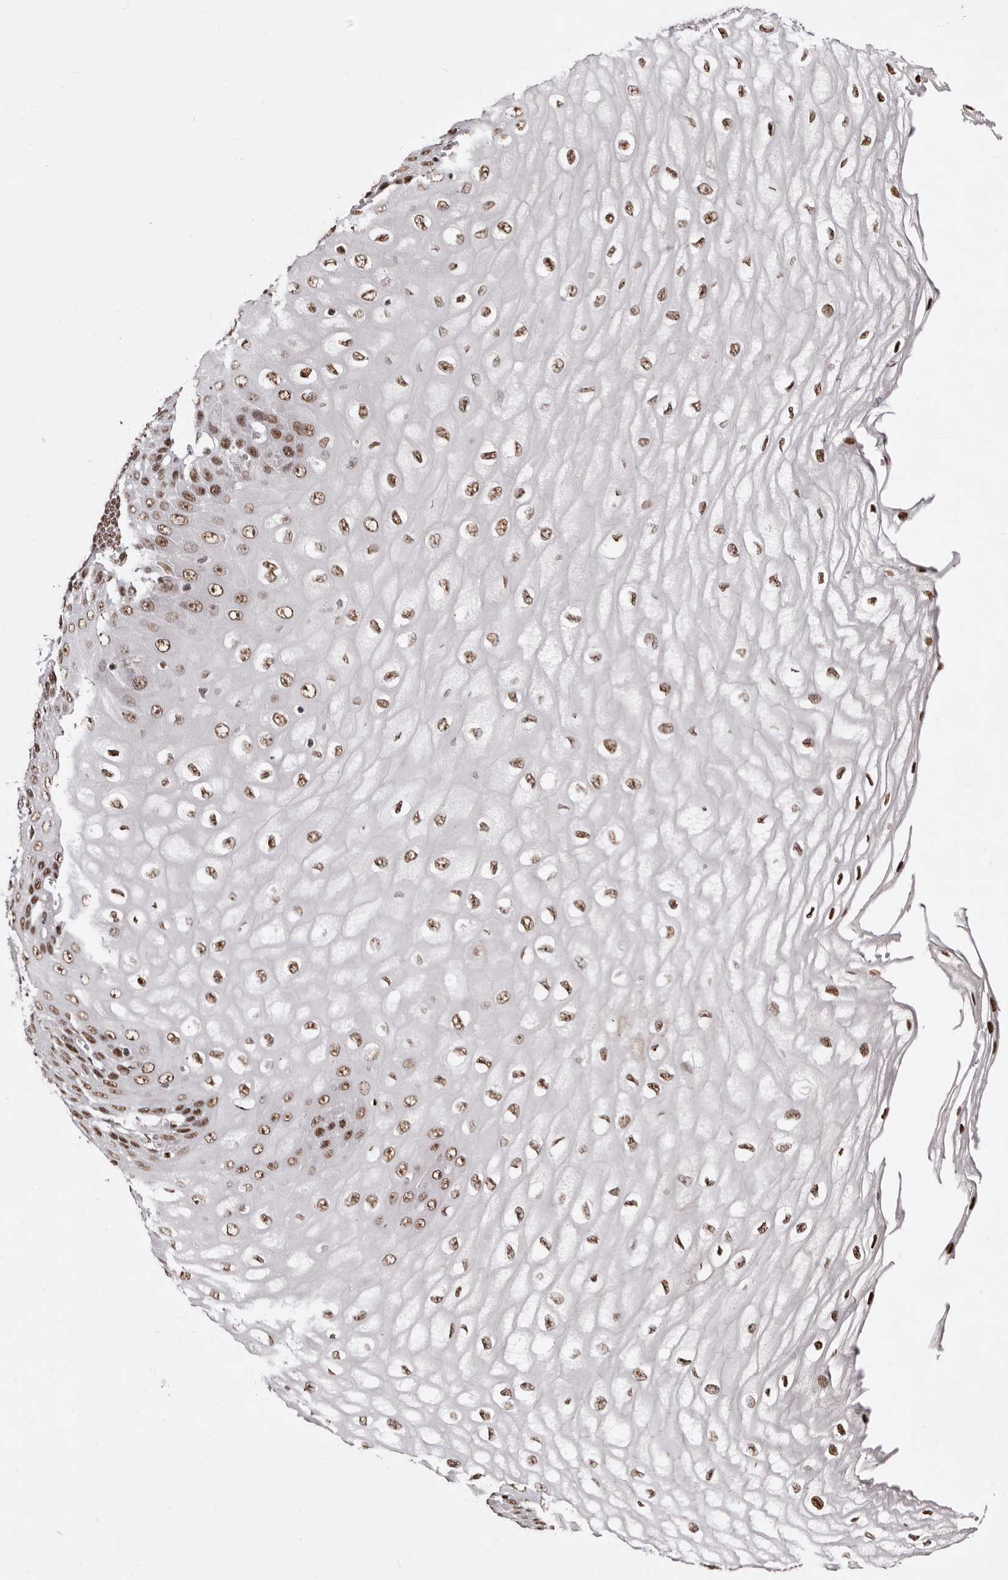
{"staining": {"intensity": "moderate", "quantity": ">75%", "location": "nuclear"}, "tissue": "esophagus", "cell_type": "Squamous epithelial cells", "image_type": "normal", "snomed": [{"axis": "morphology", "description": "Normal tissue, NOS"}, {"axis": "topography", "description": "Esophagus"}], "caption": "The image reveals immunohistochemical staining of unremarkable esophagus. There is moderate nuclear expression is appreciated in about >75% of squamous epithelial cells.", "gene": "ANAPC11", "patient": {"sex": "male", "age": 60}}